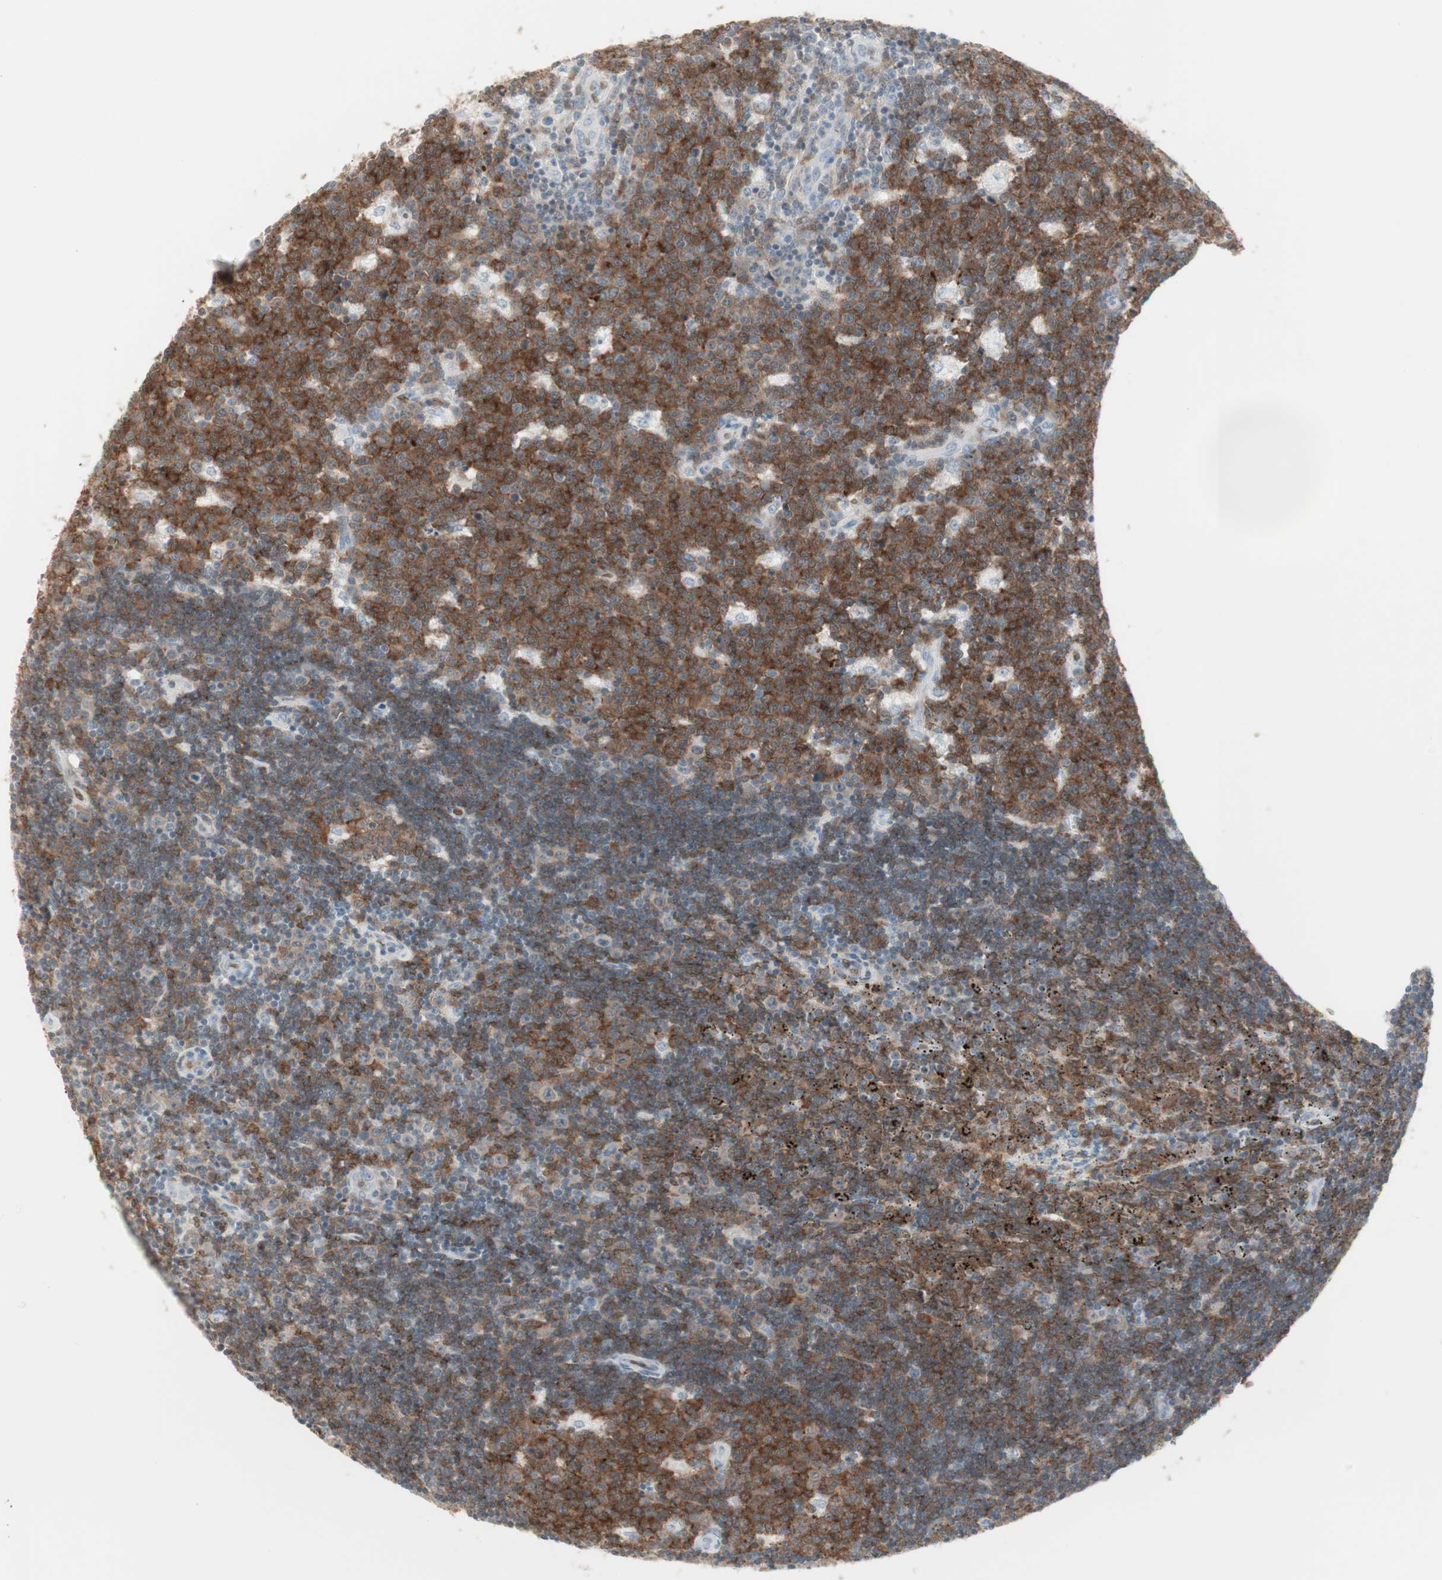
{"staining": {"intensity": "strong", "quantity": ">75%", "location": "cytoplasmic/membranous"}, "tissue": "lymph node", "cell_type": "Germinal center cells", "image_type": "normal", "snomed": [{"axis": "morphology", "description": "Normal tissue, NOS"}, {"axis": "topography", "description": "Lymph node"}, {"axis": "topography", "description": "Salivary gland"}], "caption": "Approximately >75% of germinal center cells in normal human lymph node reveal strong cytoplasmic/membranous protein staining as visualized by brown immunohistochemical staining.", "gene": "MAP4K1", "patient": {"sex": "male", "age": 8}}